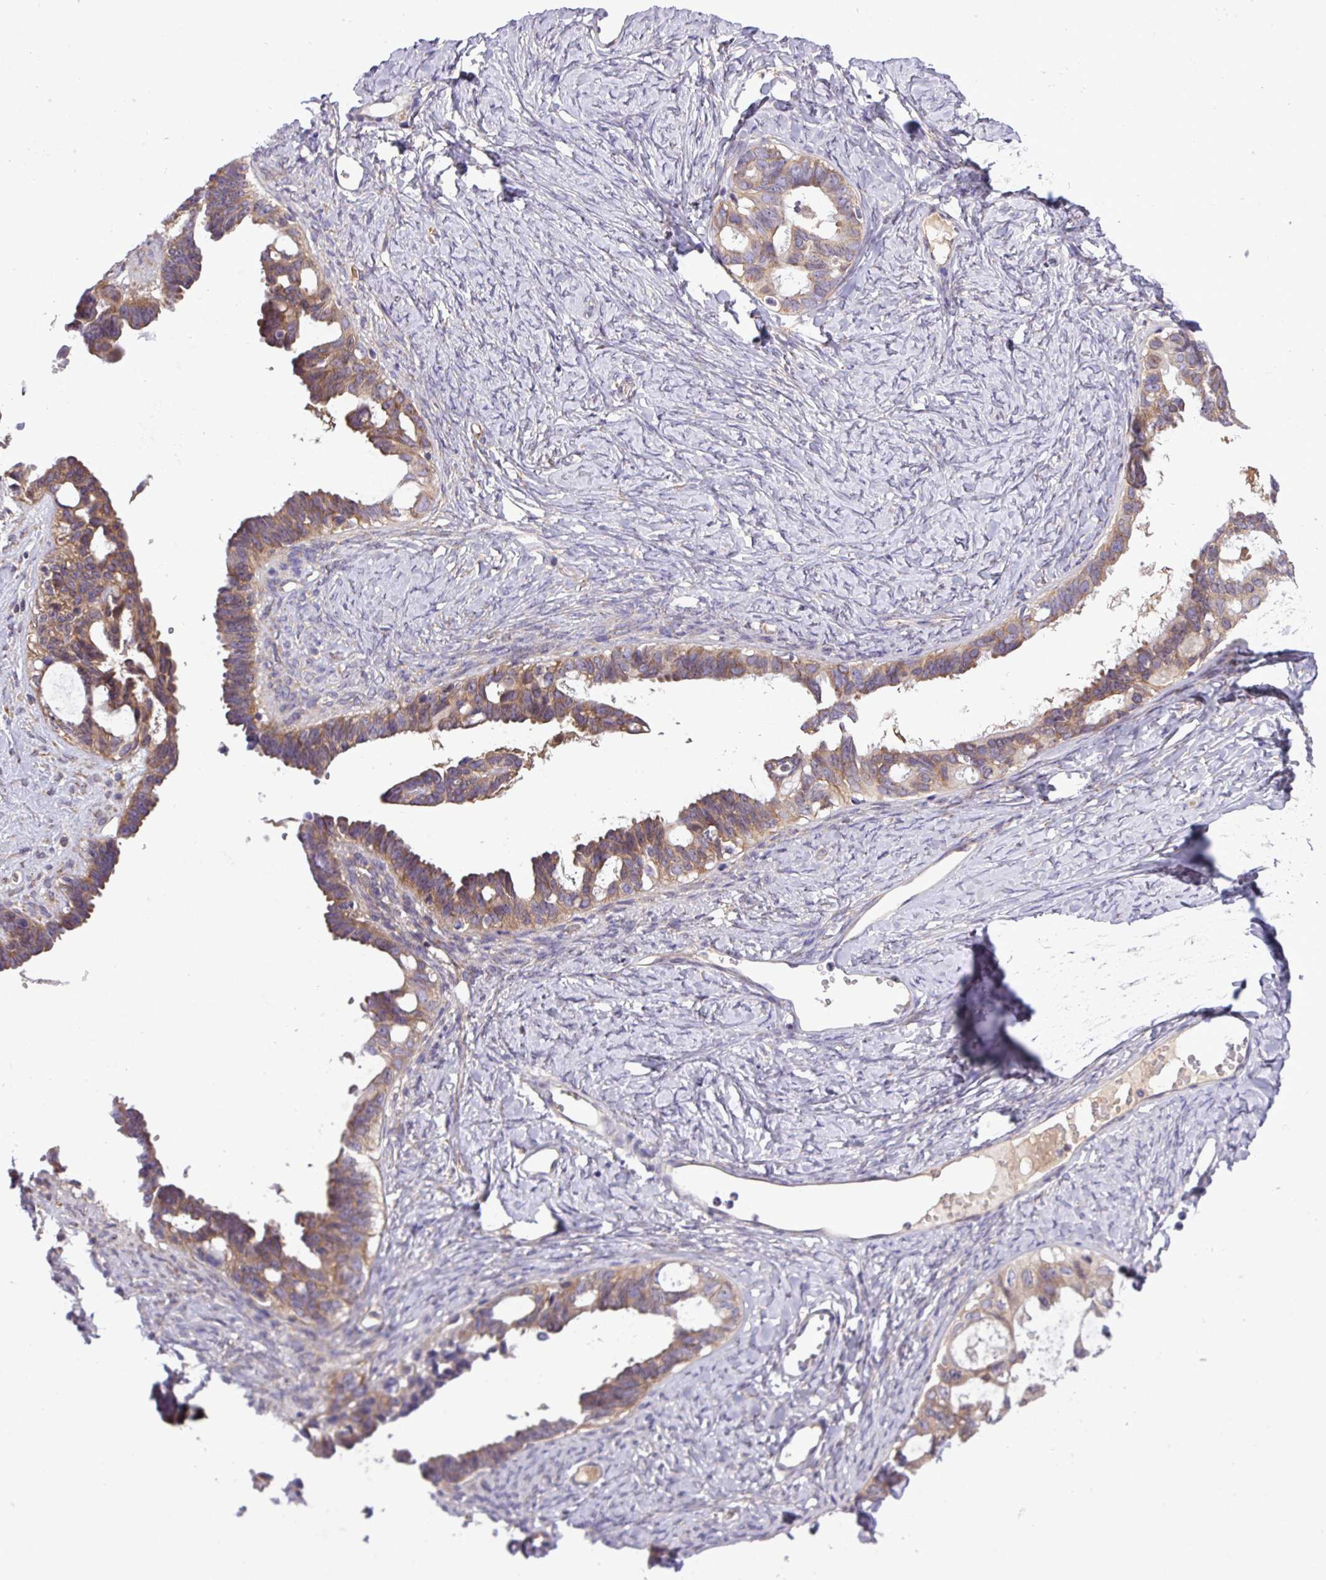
{"staining": {"intensity": "moderate", "quantity": ">75%", "location": "cytoplasmic/membranous"}, "tissue": "ovarian cancer", "cell_type": "Tumor cells", "image_type": "cancer", "snomed": [{"axis": "morphology", "description": "Cystadenocarcinoma, serous, NOS"}, {"axis": "topography", "description": "Ovary"}], "caption": "Immunohistochemistry (IHC) of human serous cystadenocarcinoma (ovarian) reveals medium levels of moderate cytoplasmic/membranous expression in approximately >75% of tumor cells. (Stains: DAB in brown, nuclei in blue, Microscopy: brightfield microscopy at high magnification).", "gene": "FAM222B", "patient": {"sex": "female", "age": 69}}